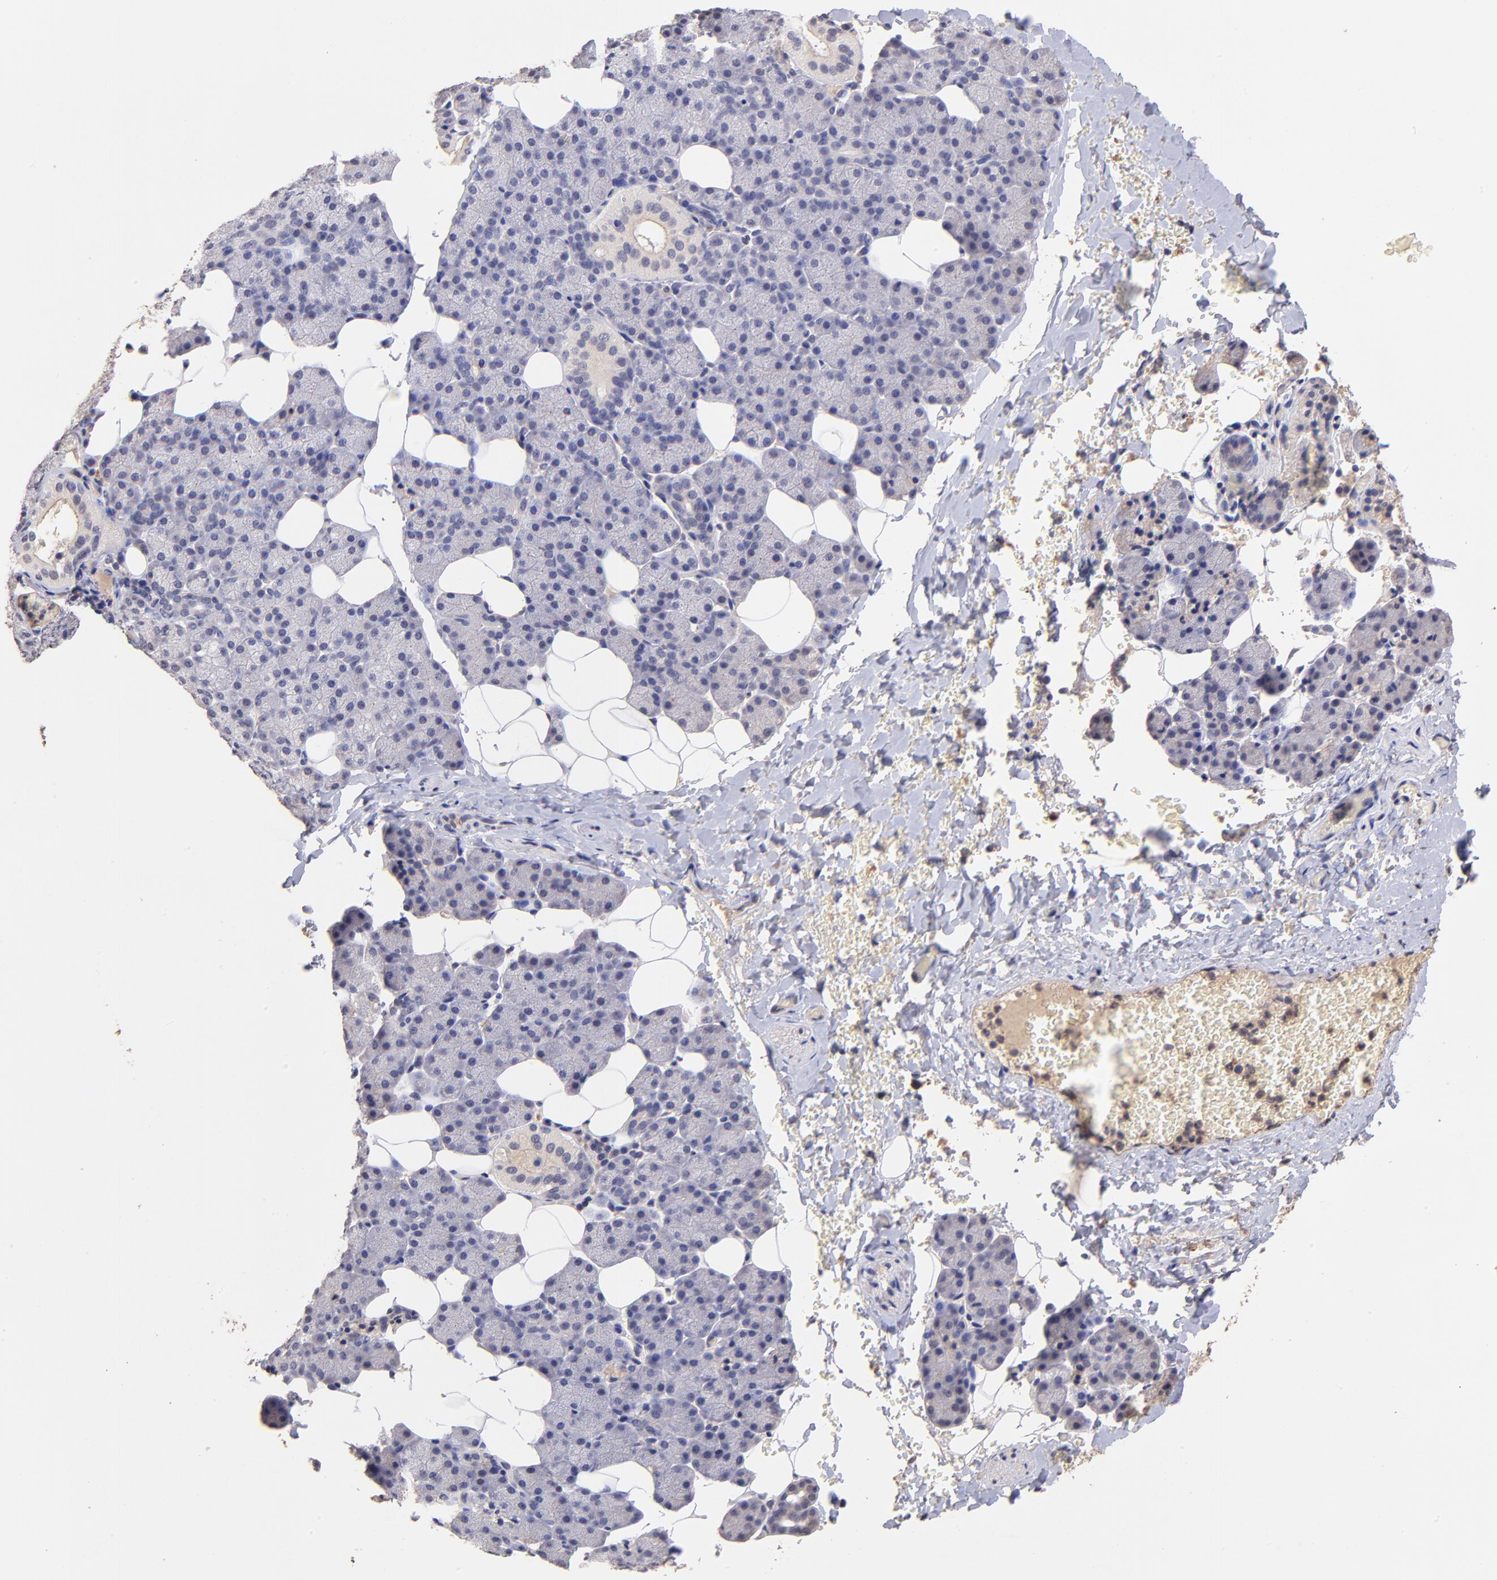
{"staining": {"intensity": "weak", "quantity": "<25%", "location": "cytoplasmic/membranous"}, "tissue": "salivary gland", "cell_type": "Glandular cells", "image_type": "normal", "snomed": [{"axis": "morphology", "description": "Normal tissue, NOS"}, {"axis": "topography", "description": "Lymph node"}, {"axis": "topography", "description": "Salivary gland"}], "caption": "Human salivary gland stained for a protein using IHC reveals no staining in glandular cells.", "gene": "RNASEL", "patient": {"sex": "male", "age": 8}}